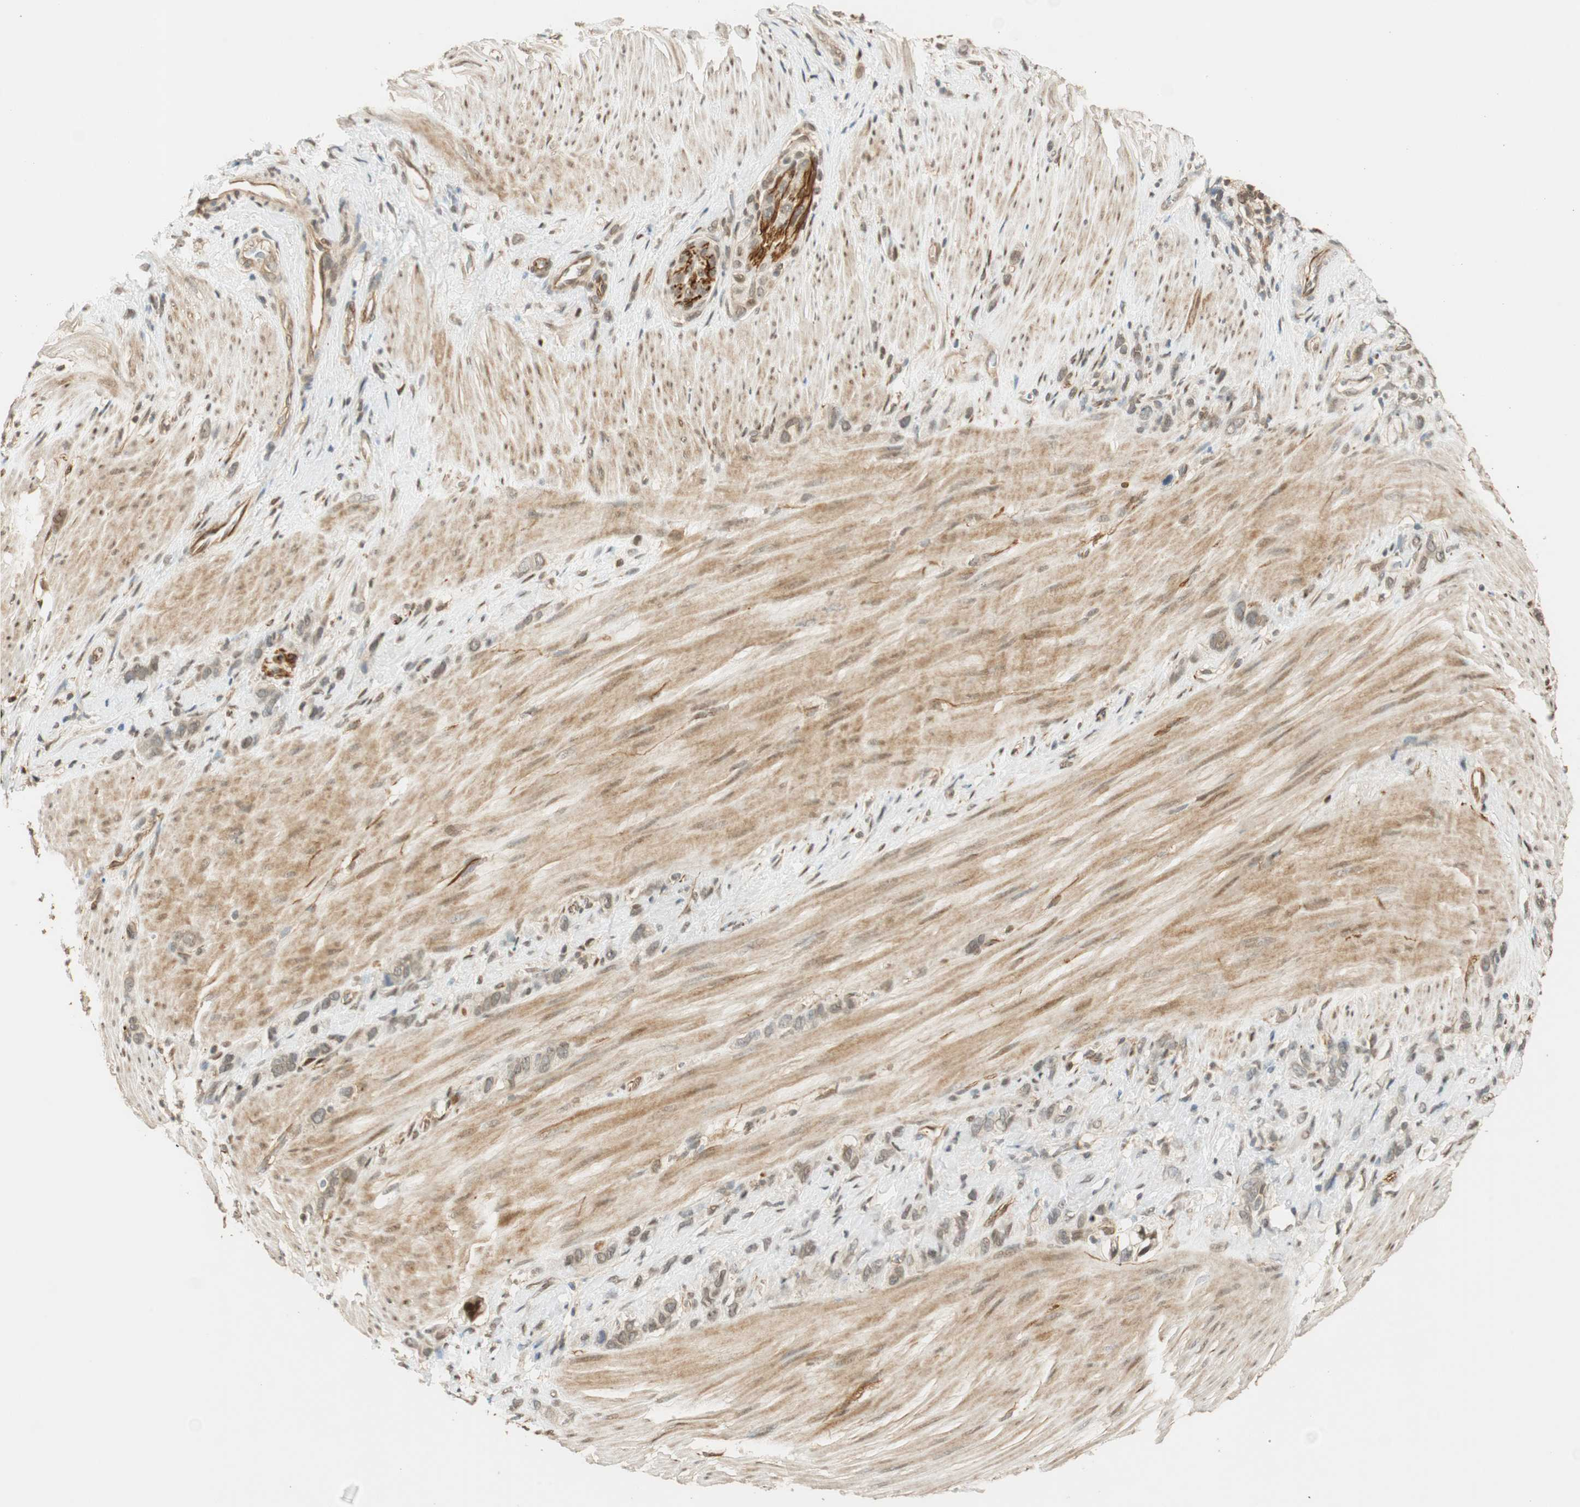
{"staining": {"intensity": "weak", "quantity": "25%-75%", "location": "nuclear"}, "tissue": "stomach cancer", "cell_type": "Tumor cells", "image_type": "cancer", "snomed": [{"axis": "morphology", "description": "Normal tissue, NOS"}, {"axis": "morphology", "description": "Adenocarcinoma, NOS"}, {"axis": "morphology", "description": "Adenocarcinoma, High grade"}, {"axis": "topography", "description": "Stomach, upper"}, {"axis": "topography", "description": "Stomach"}], "caption": "Human stomach adenocarcinoma stained with a brown dye reveals weak nuclear positive staining in about 25%-75% of tumor cells.", "gene": "NES", "patient": {"sex": "female", "age": 65}}